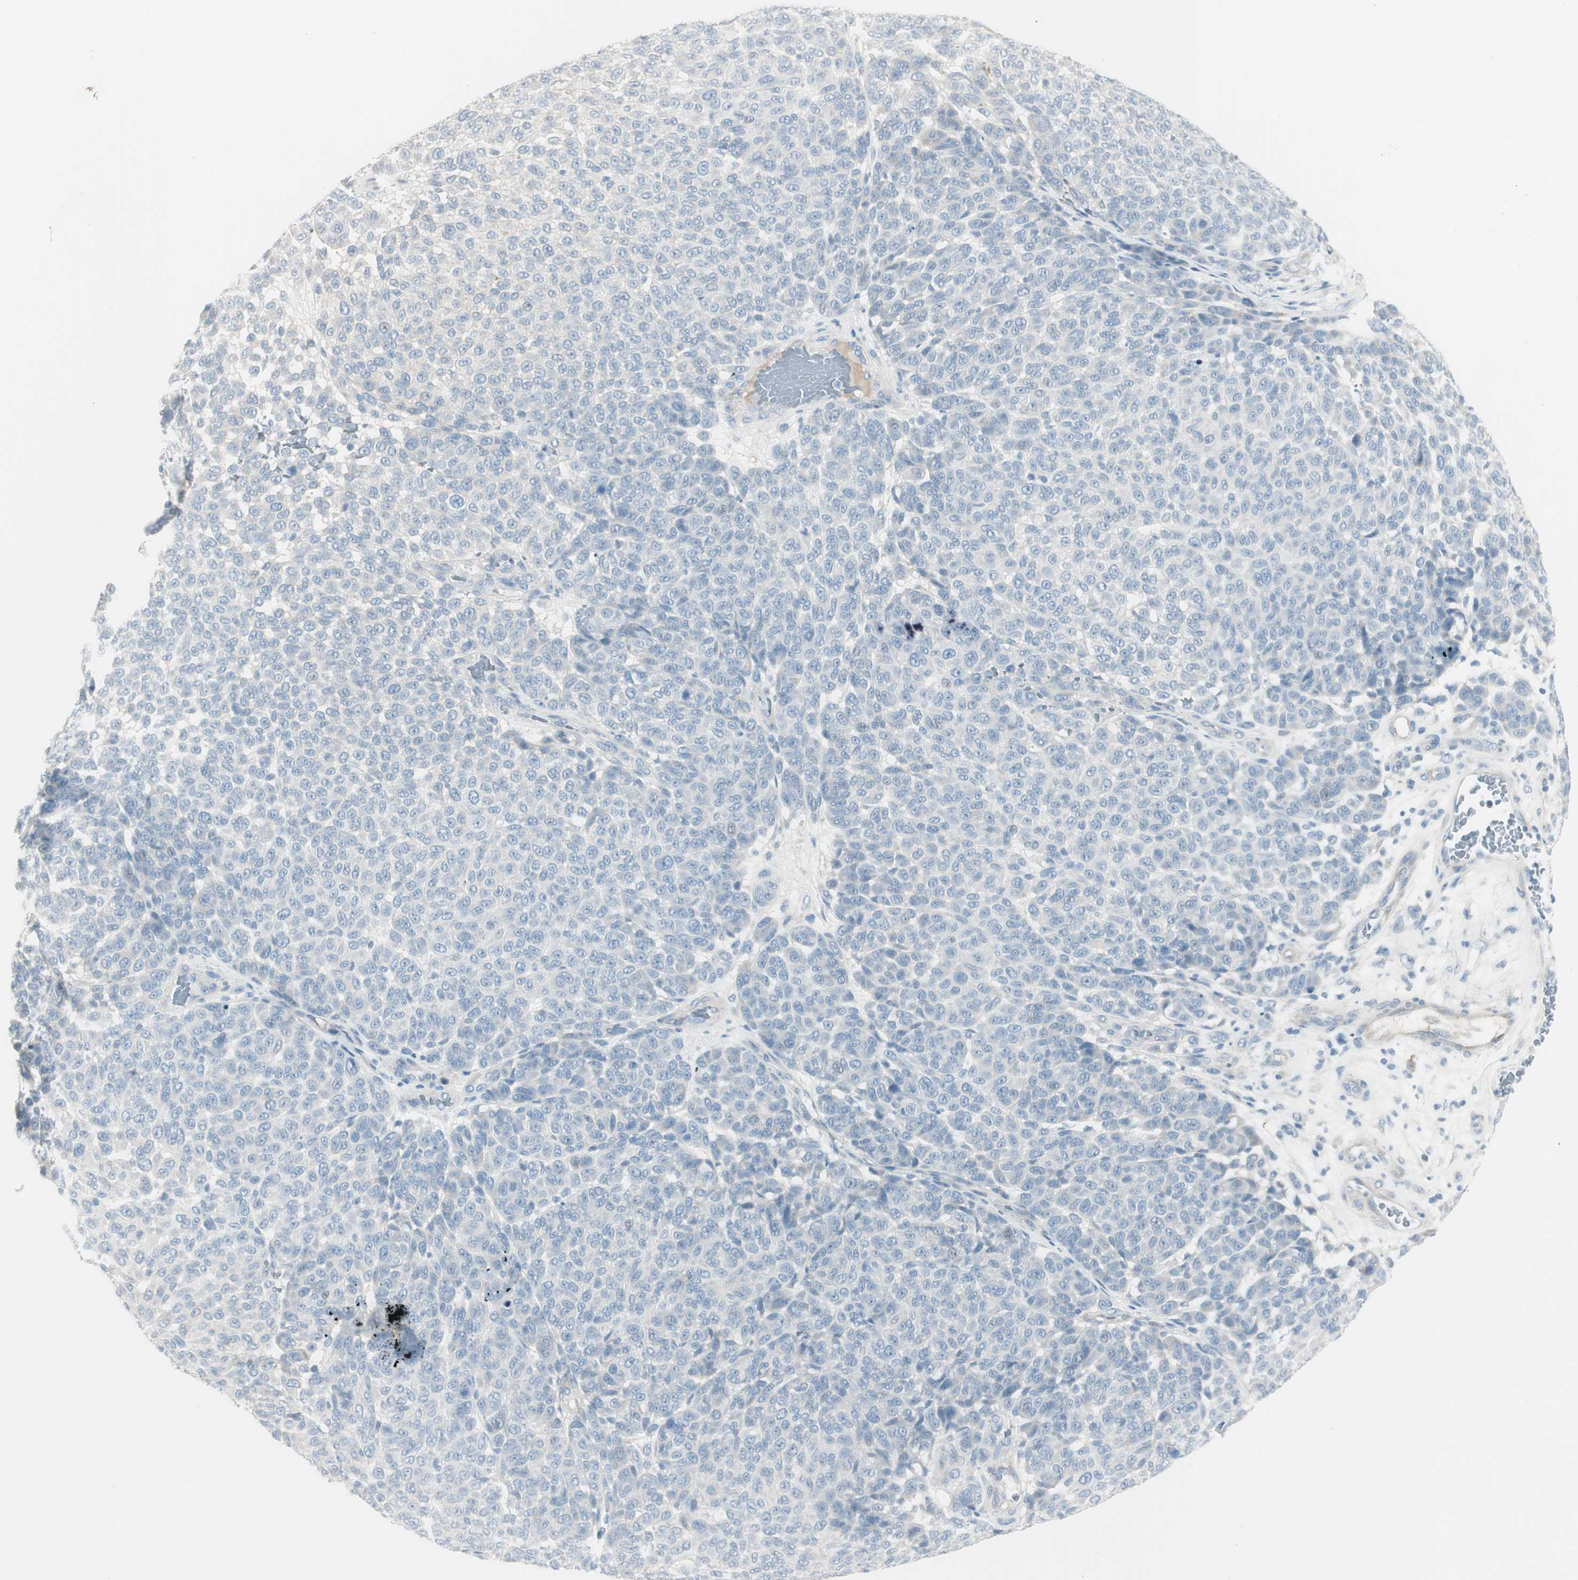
{"staining": {"intensity": "negative", "quantity": "none", "location": "none"}, "tissue": "melanoma", "cell_type": "Tumor cells", "image_type": "cancer", "snomed": [{"axis": "morphology", "description": "Malignant melanoma, NOS"}, {"axis": "topography", "description": "Skin"}], "caption": "The IHC micrograph has no significant staining in tumor cells of malignant melanoma tissue.", "gene": "CACNA2D1", "patient": {"sex": "male", "age": 59}}